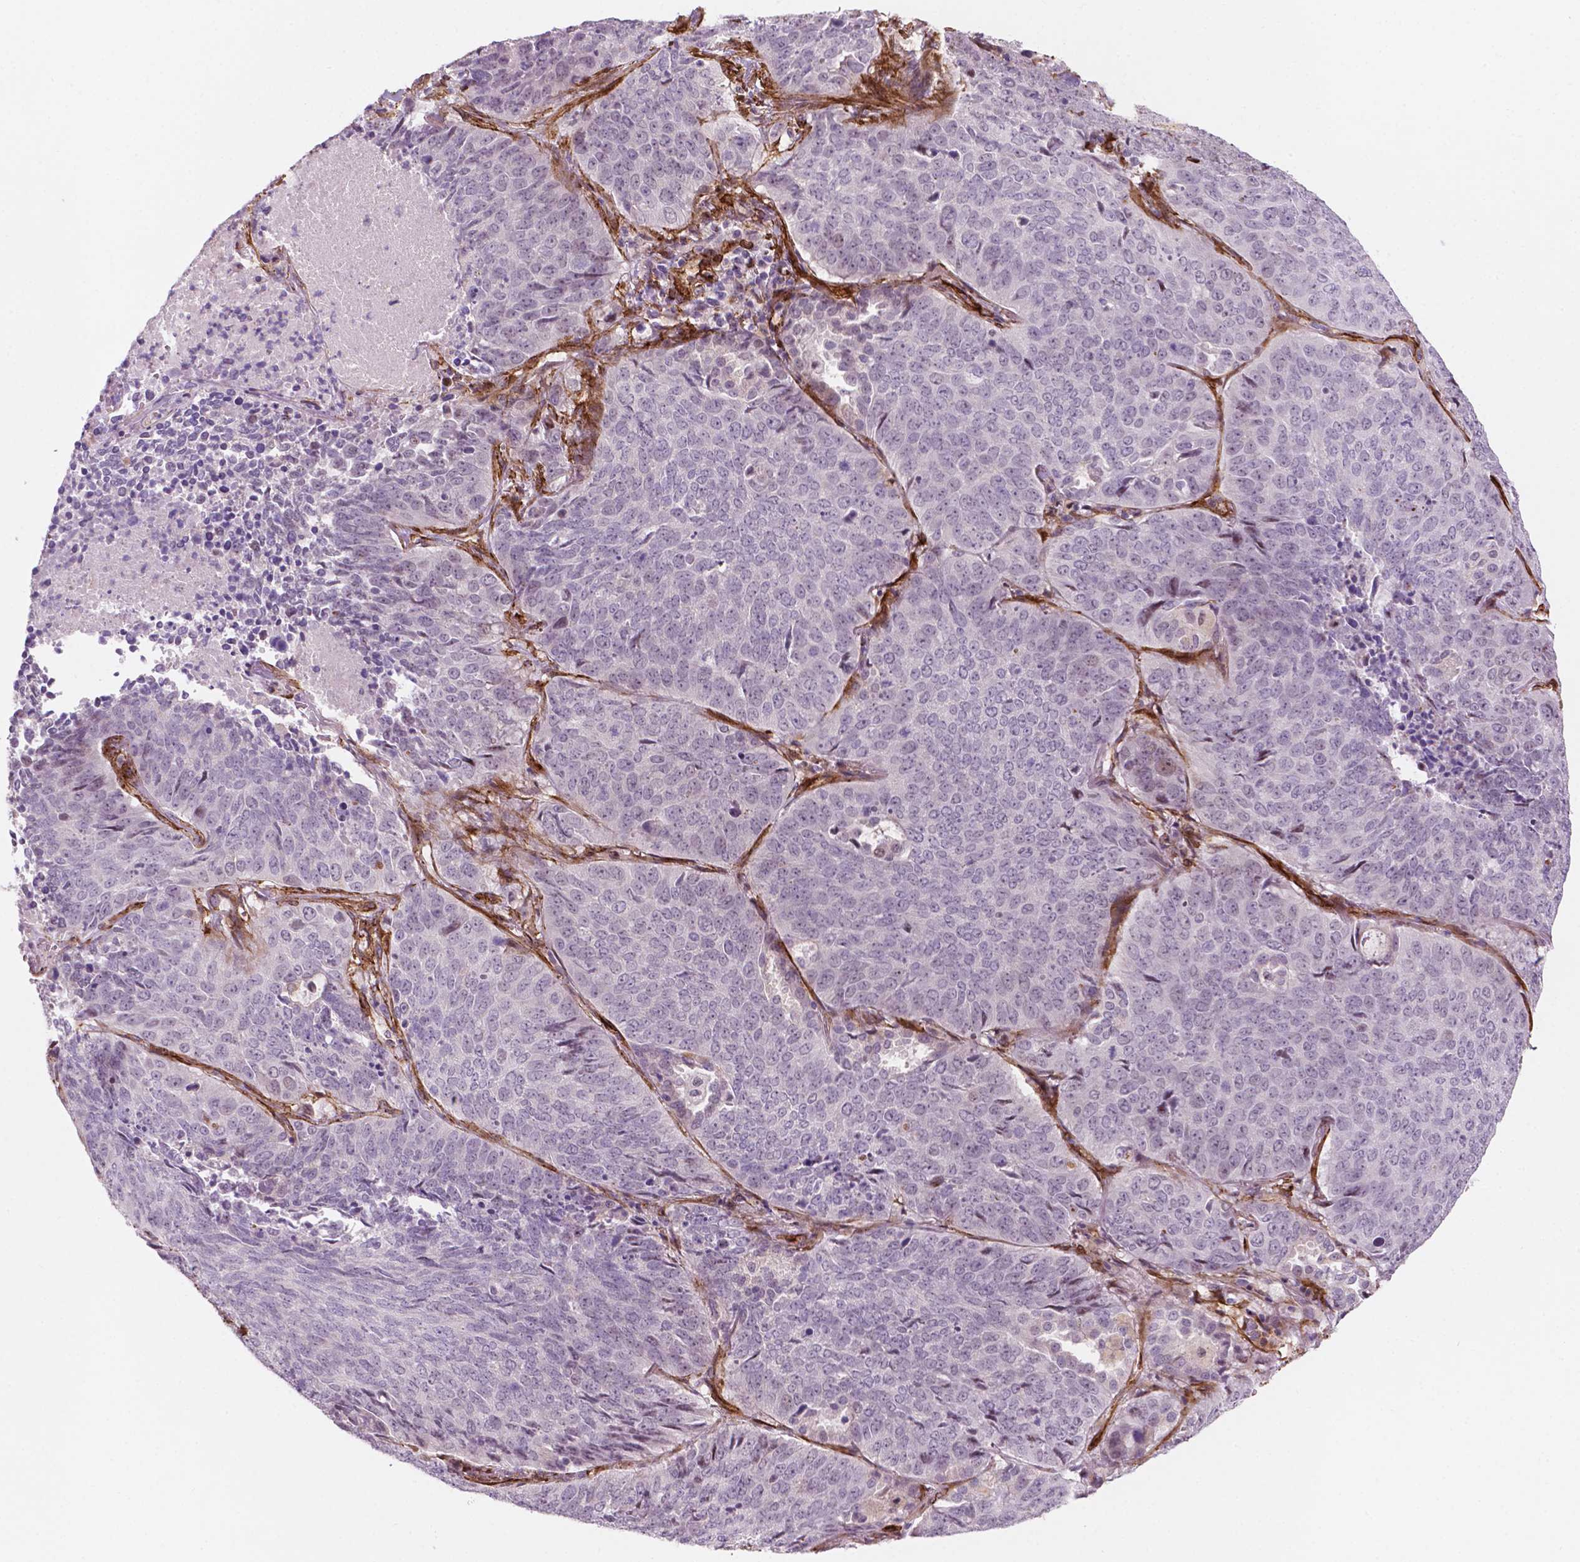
{"staining": {"intensity": "negative", "quantity": "none", "location": "none"}, "tissue": "lung cancer", "cell_type": "Tumor cells", "image_type": "cancer", "snomed": [{"axis": "morphology", "description": "Normal tissue, NOS"}, {"axis": "morphology", "description": "Squamous cell carcinoma, NOS"}, {"axis": "topography", "description": "Bronchus"}, {"axis": "topography", "description": "Lung"}], "caption": "High magnification brightfield microscopy of lung cancer (squamous cell carcinoma) stained with DAB (3,3'-diaminobenzidine) (brown) and counterstained with hematoxylin (blue): tumor cells show no significant staining. (DAB IHC with hematoxylin counter stain).", "gene": "EGFL8", "patient": {"sex": "male", "age": 64}}